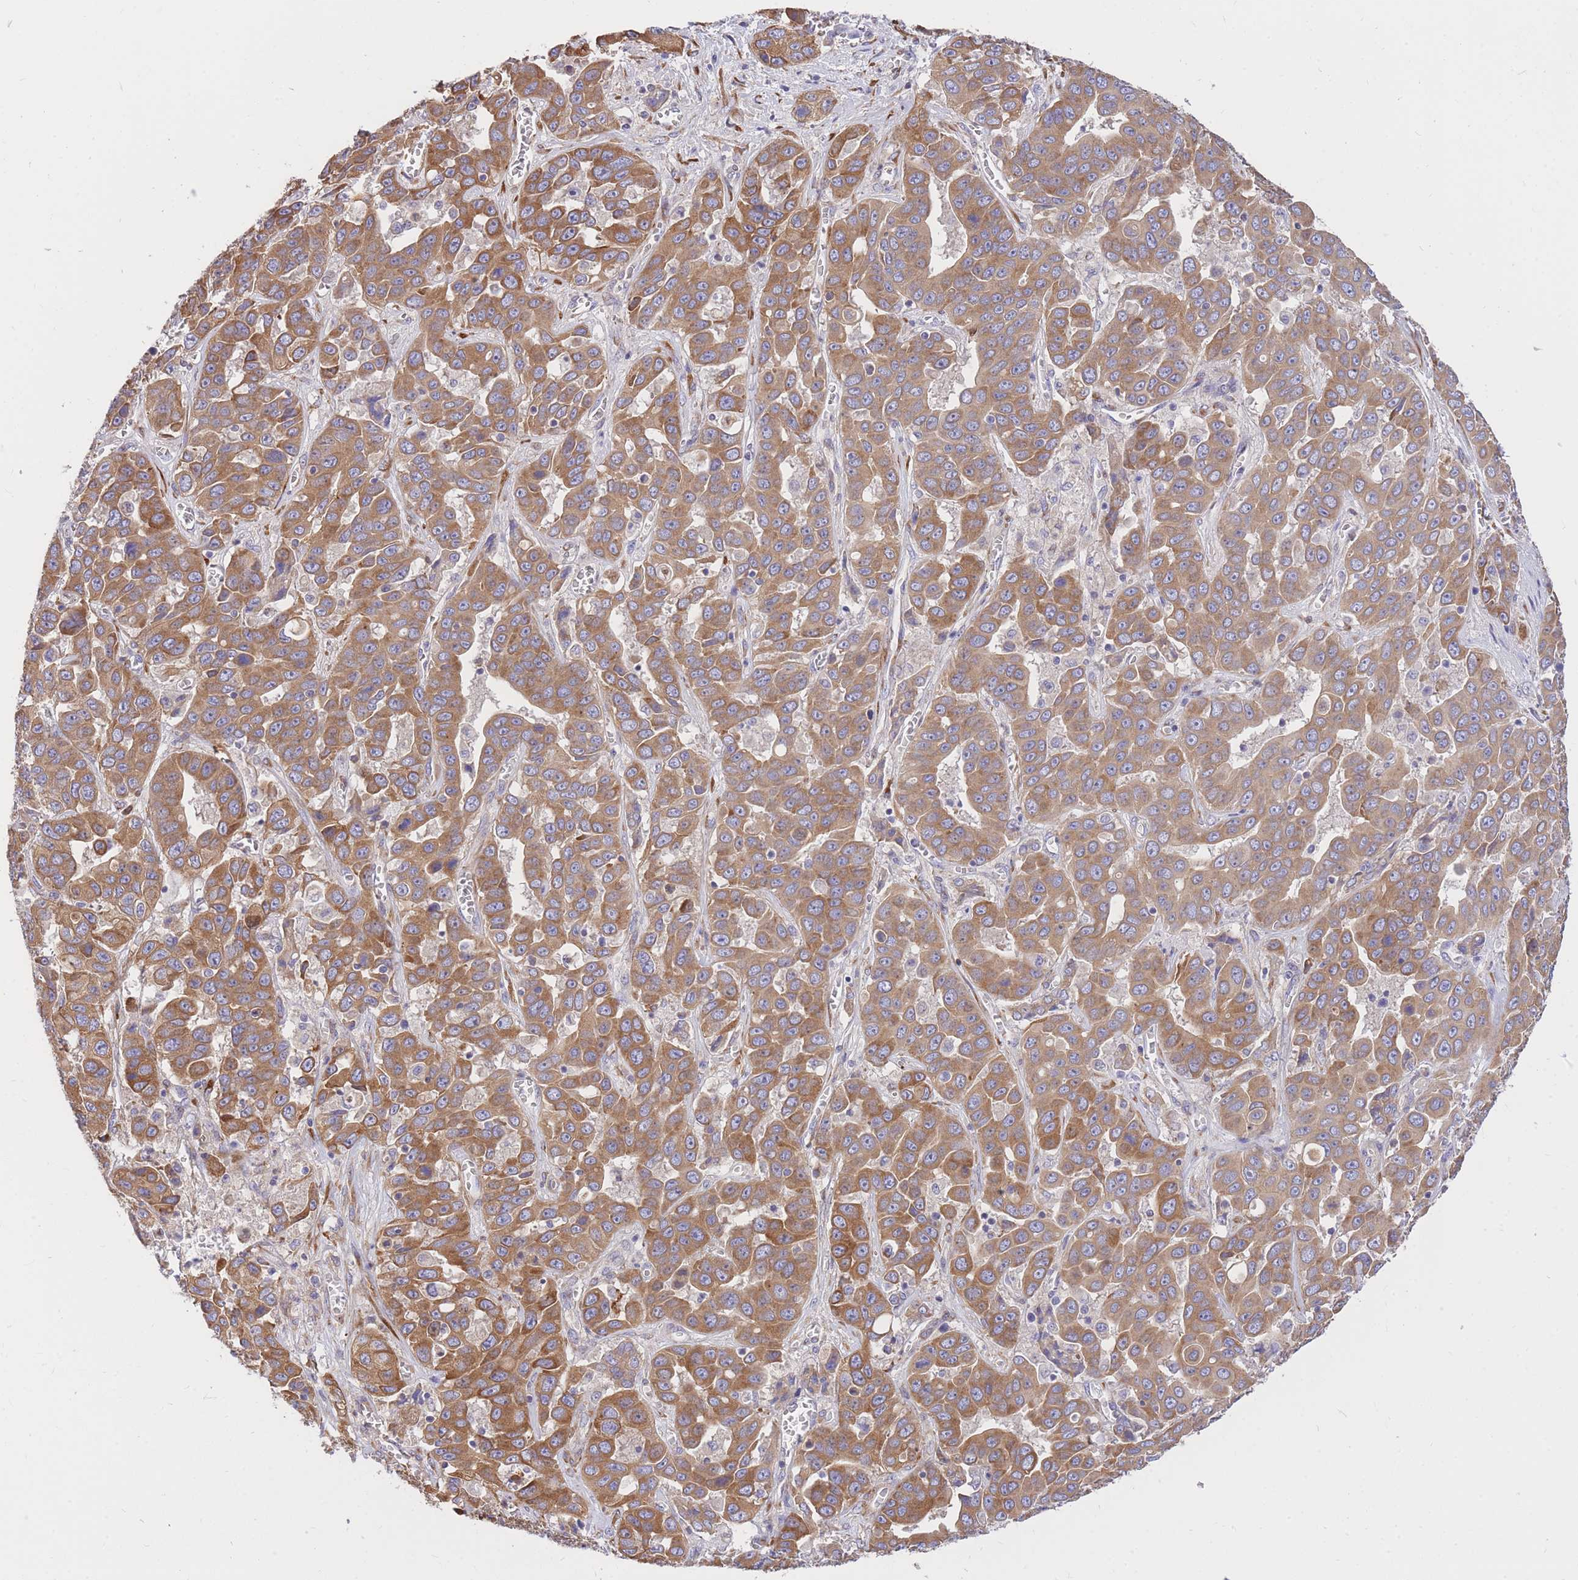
{"staining": {"intensity": "moderate", "quantity": ">75%", "location": "cytoplasmic/membranous"}, "tissue": "liver cancer", "cell_type": "Tumor cells", "image_type": "cancer", "snomed": [{"axis": "morphology", "description": "Cholangiocarcinoma"}, {"axis": "topography", "description": "Liver"}], "caption": "A medium amount of moderate cytoplasmic/membranous expression is present in approximately >75% of tumor cells in liver cholangiocarcinoma tissue.", "gene": "GBP7", "patient": {"sex": "female", "age": 52}}